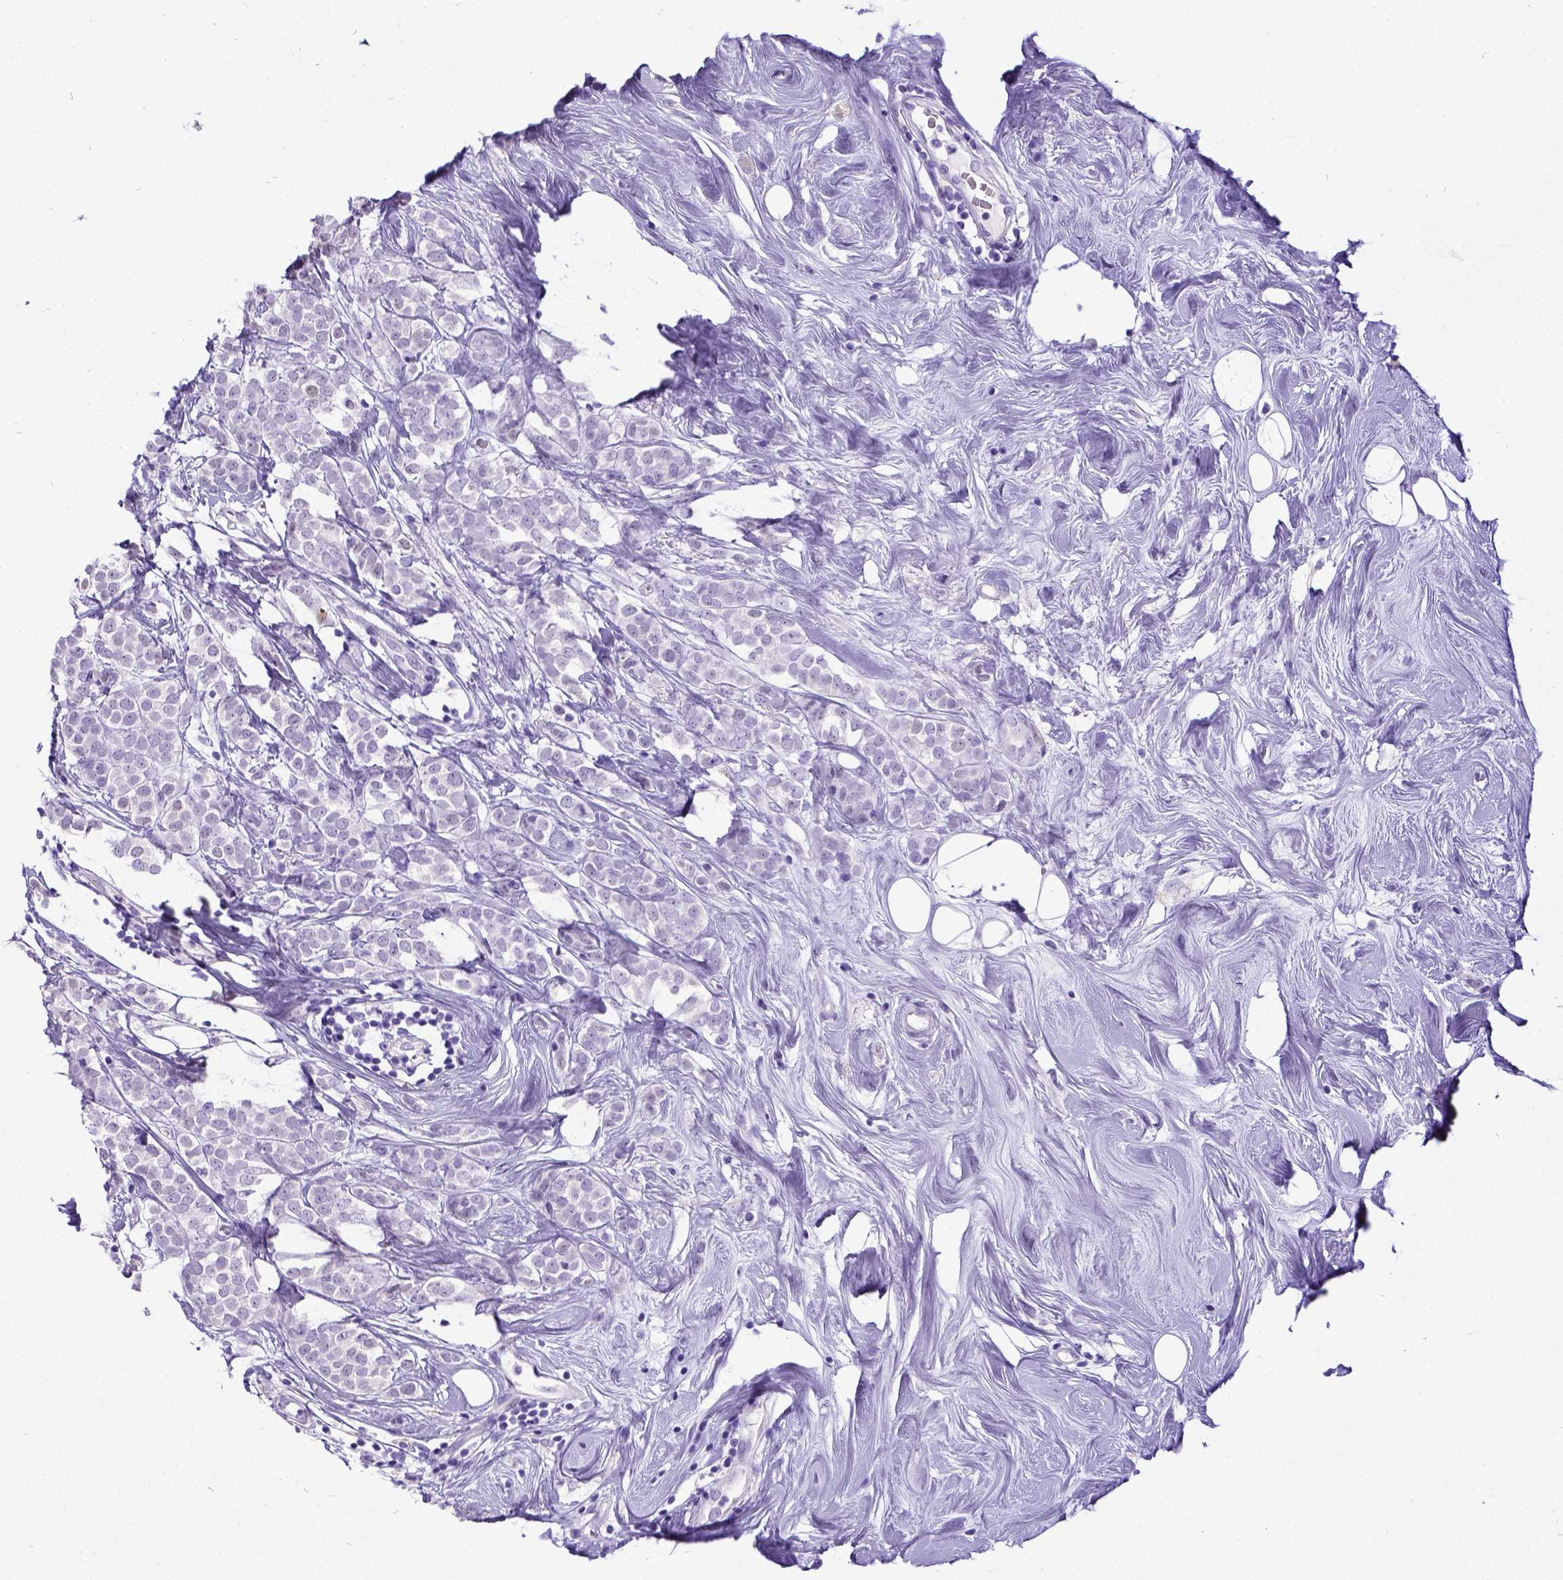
{"staining": {"intensity": "negative", "quantity": "none", "location": "none"}, "tissue": "breast cancer", "cell_type": "Tumor cells", "image_type": "cancer", "snomed": [{"axis": "morphology", "description": "Lobular carcinoma"}, {"axis": "topography", "description": "Breast"}], "caption": "Lobular carcinoma (breast) stained for a protein using immunohistochemistry displays no positivity tumor cells.", "gene": "SATB2", "patient": {"sex": "female", "age": 49}}